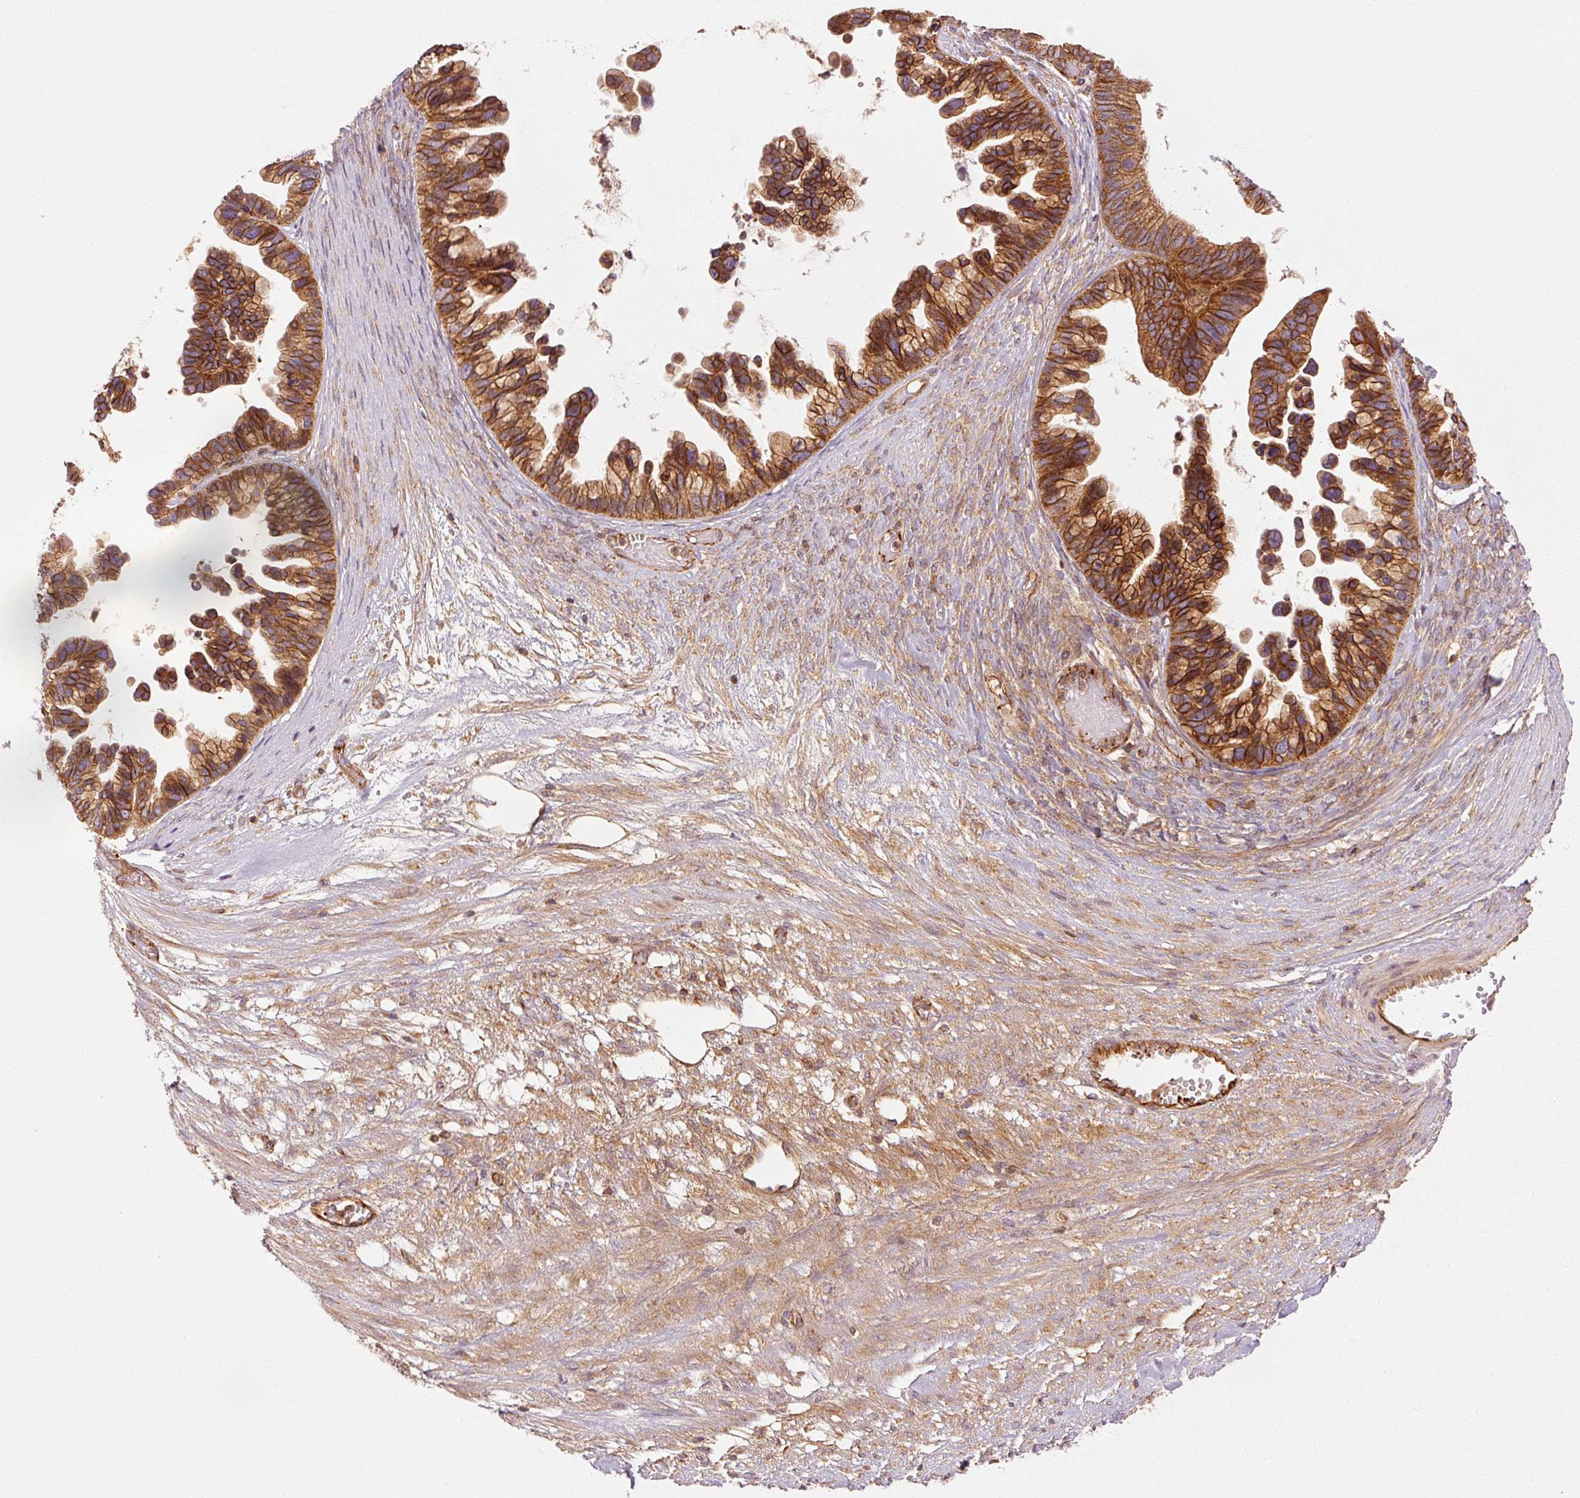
{"staining": {"intensity": "strong", "quantity": ">75%", "location": "cytoplasmic/membranous"}, "tissue": "ovarian cancer", "cell_type": "Tumor cells", "image_type": "cancer", "snomed": [{"axis": "morphology", "description": "Cystadenocarcinoma, serous, NOS"}, {"axis": "topography", "description": "Ovary"}], "caption": "Brown immunohistochemical staining in ovarian cancer (serous cystadenocarcinoma) shows strong cytoplasmic/membranous expression in about >75% of tumor cells. (DAB IHC, brown staining for protein, blue staining for nuclei).", "gene": "CTNNA1", "patient": {"sex": "female", "age": 56}}